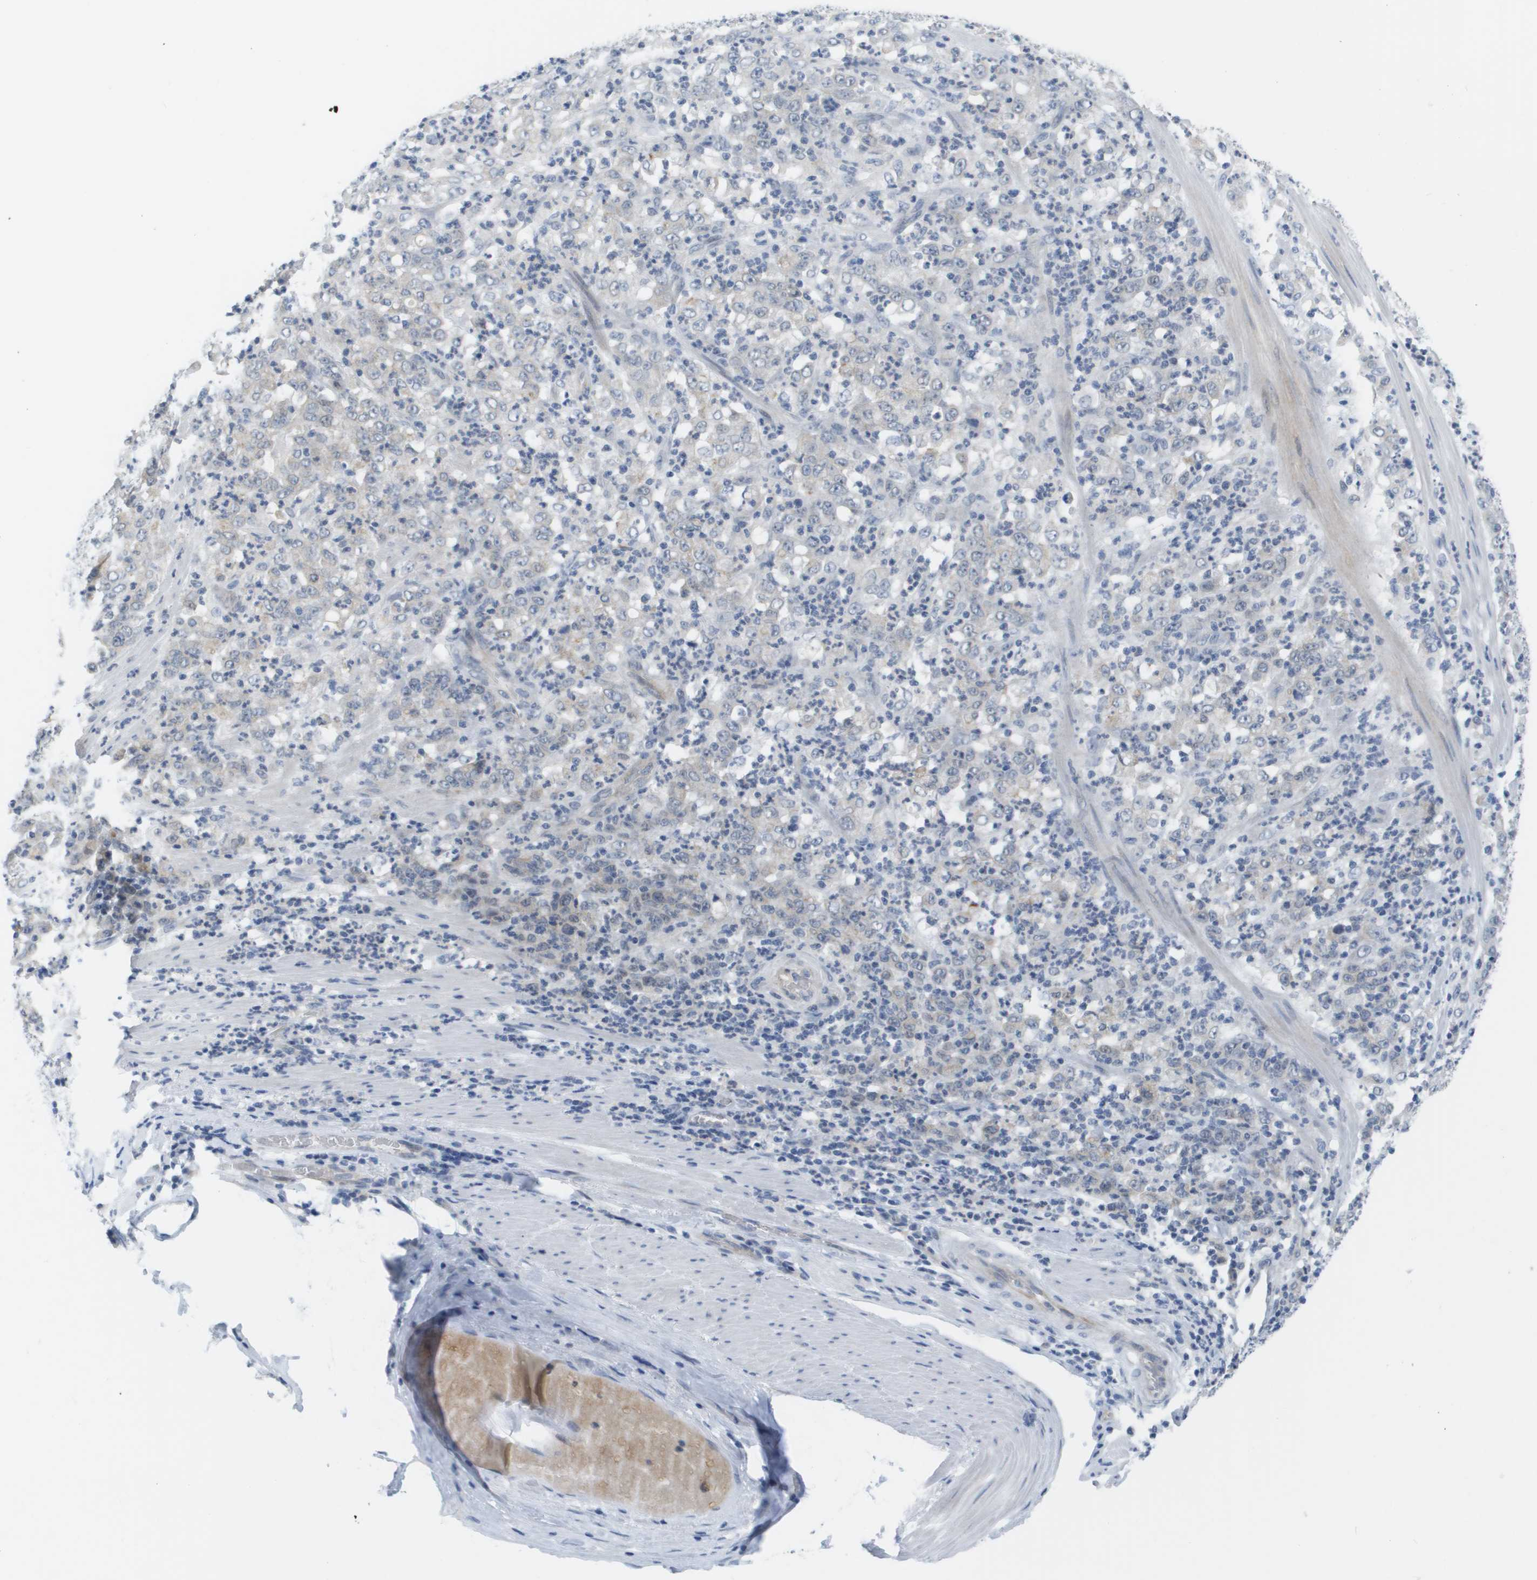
{"staining": {"intensity": "weak", "quantity": "<25%", "location": "cytoplasmic/membranous"}, "tissue": "stomach cancer", "cell_type": "Tumor cells", "image_type": "cancer", "snomed": [{"axis": "morphology", "description": "Adenocarcinoma, NOS"}, {"axis": "topography", "description": "Stomach, lower"}], "caption": "Immunohistochemical staining of human stomach cancer (adenocarcinoma) exhibits no significant expression in tumor cells.", "gene": "PDE4A", "patient": {"sex": "female", "age": 71}}